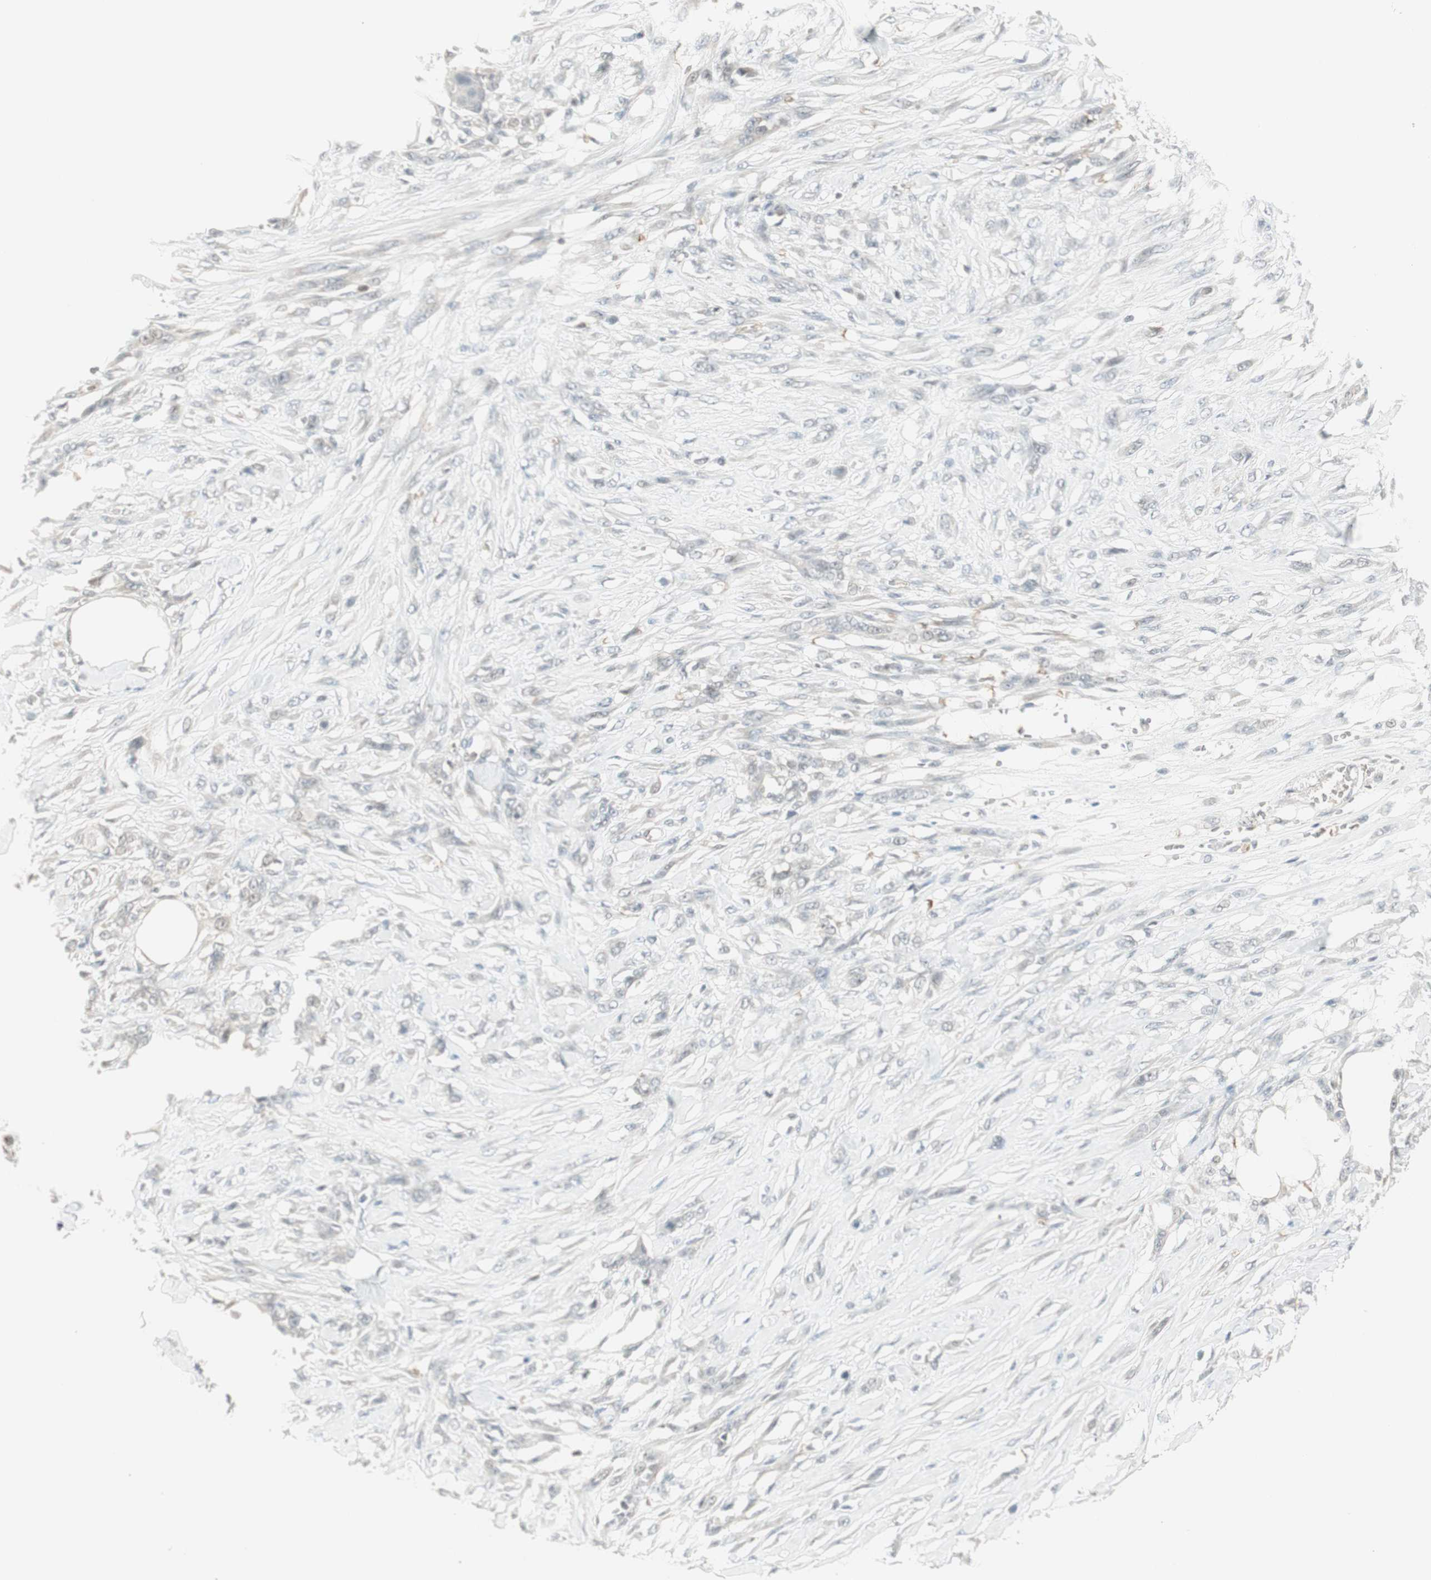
{"staining": {"intensity": "negative", "quantity": "none", "location": "none"}, "tissue": "skin cancer", "cell_type": "Tumor cells", "image_type": "cancer", "snomed": [{"axis": "morphology", "description": "Squamous cell carcinoma, NOS"}, {"axis": "topography", "description": "Skin"}], "caption": "Immunohistochemistry (IHC) of human squamous cell carcinoma (skin) exhibits no positivity in tumor cells.", "gene": "MAP4K1", "patient": {"sex": "female", "age": 59}}